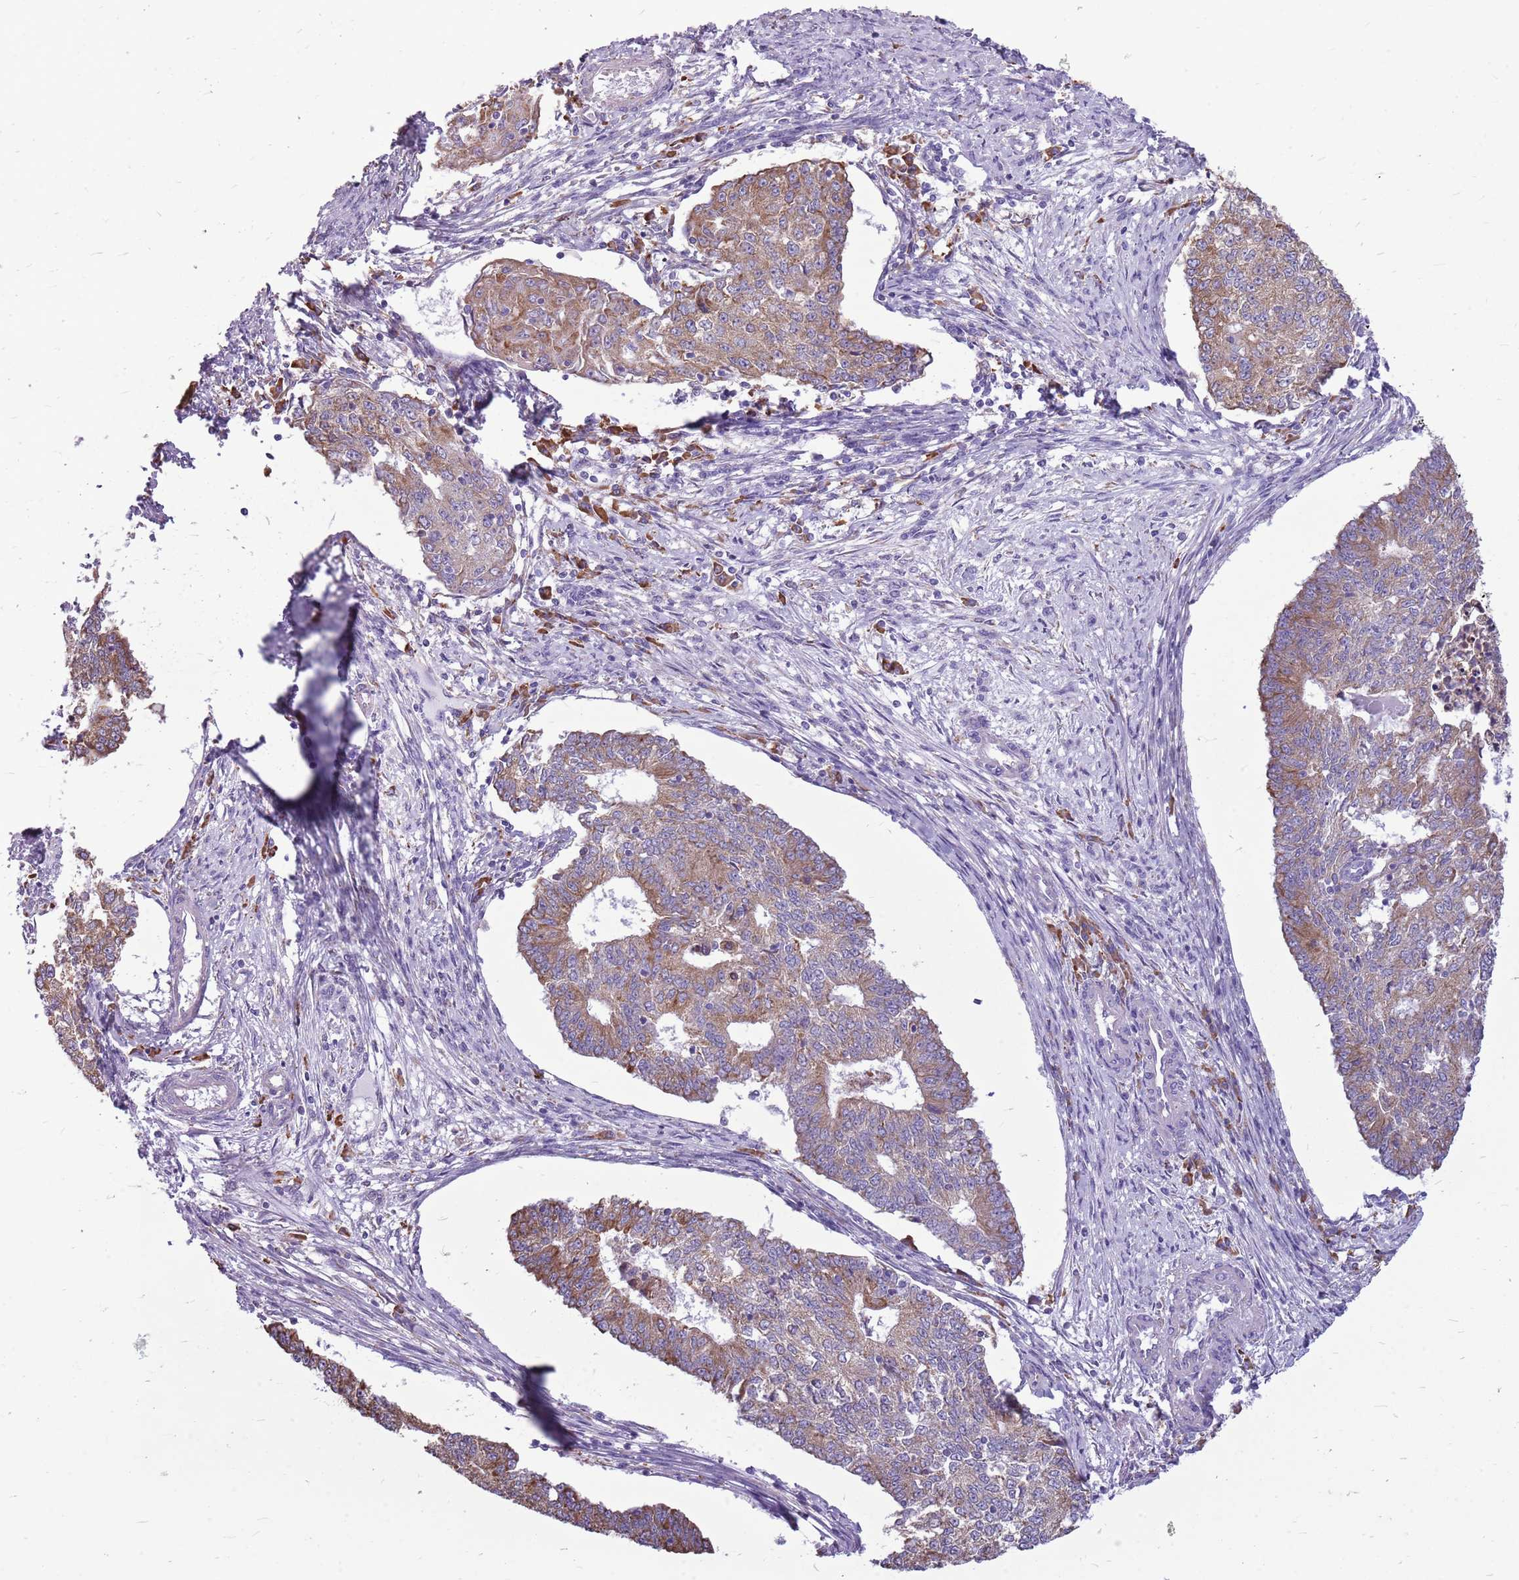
{"staining": {"intensity": "moderate", "quantity": "25%-75%", "location": "cytoplasmic/membranous"}, "tissue": "endometrial cancer", "cell_type": "Tumor cells", "image_type": "cancer", "snomed": [{"axis": "morphology", "description": "Adenocarcinoma, NOS"}, {"axis": "topography", "description": "Endometrium"}], "caption": "Human endometrial adenocarcinoma stained with a brown dye exhibits moderate cytoplasmic/membranous positive staining in about 25%-75% of tumor cells.", "gene": "KCTD19", "patient": {"sex": "female", "age": 56}}